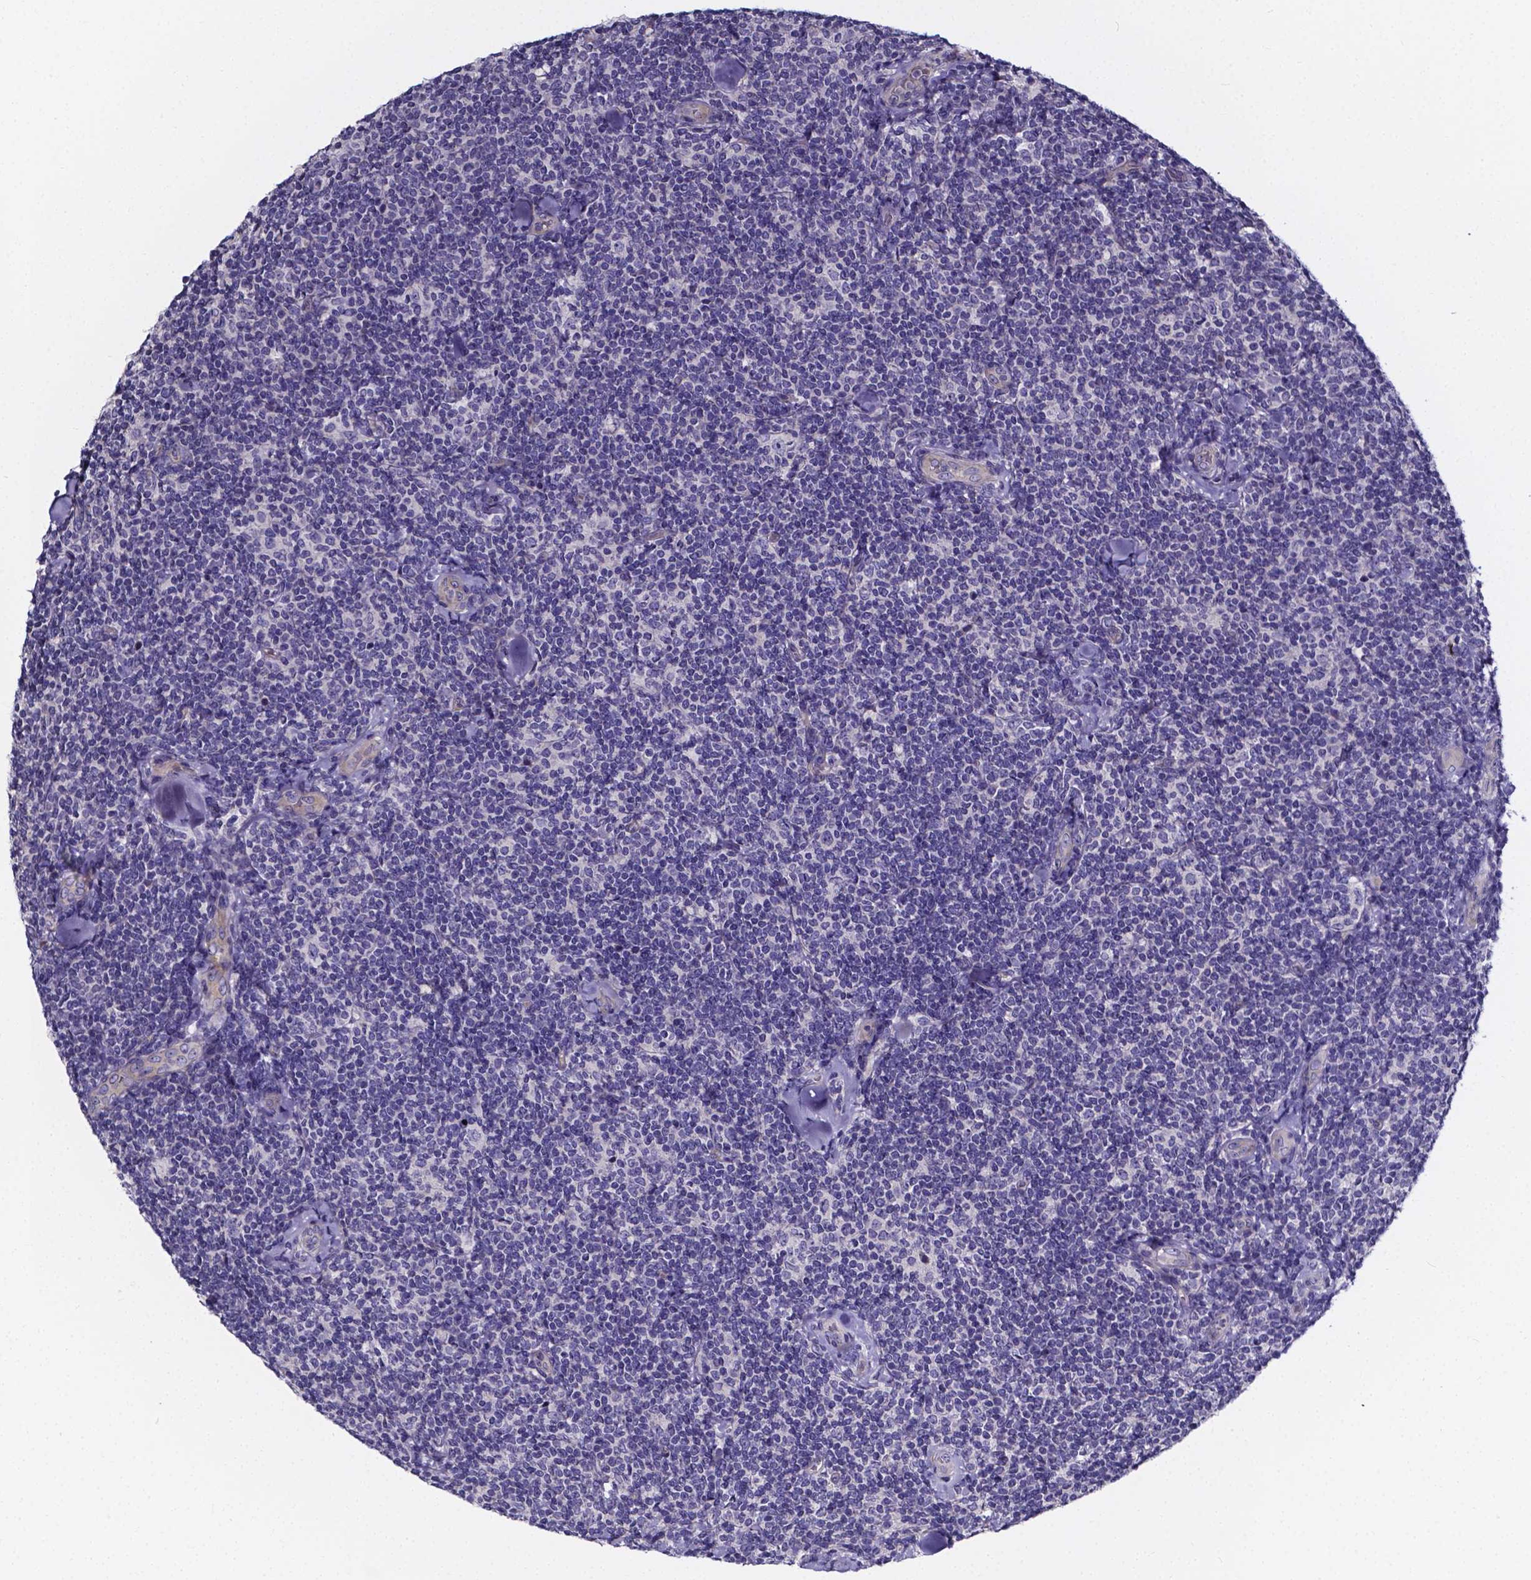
{"staining": {"intensity": "negative", "quantity": "none", "location": "none"}, "tissue": "lymphoma", "cell_type": "Tumor cells", "image_type": "cancer", "snomed": [{"axis": "morphology", "description": "Malignant lymphoma, non-Hodgkin's type, Low grade"}, {"axis": "topography", "description": "Lymph node"}], "caption": "Tumor cells are negative for brown protein staining in lymphoma.", "gene": "CACNG8", "patient": {"sex": "female", "age": 56}}